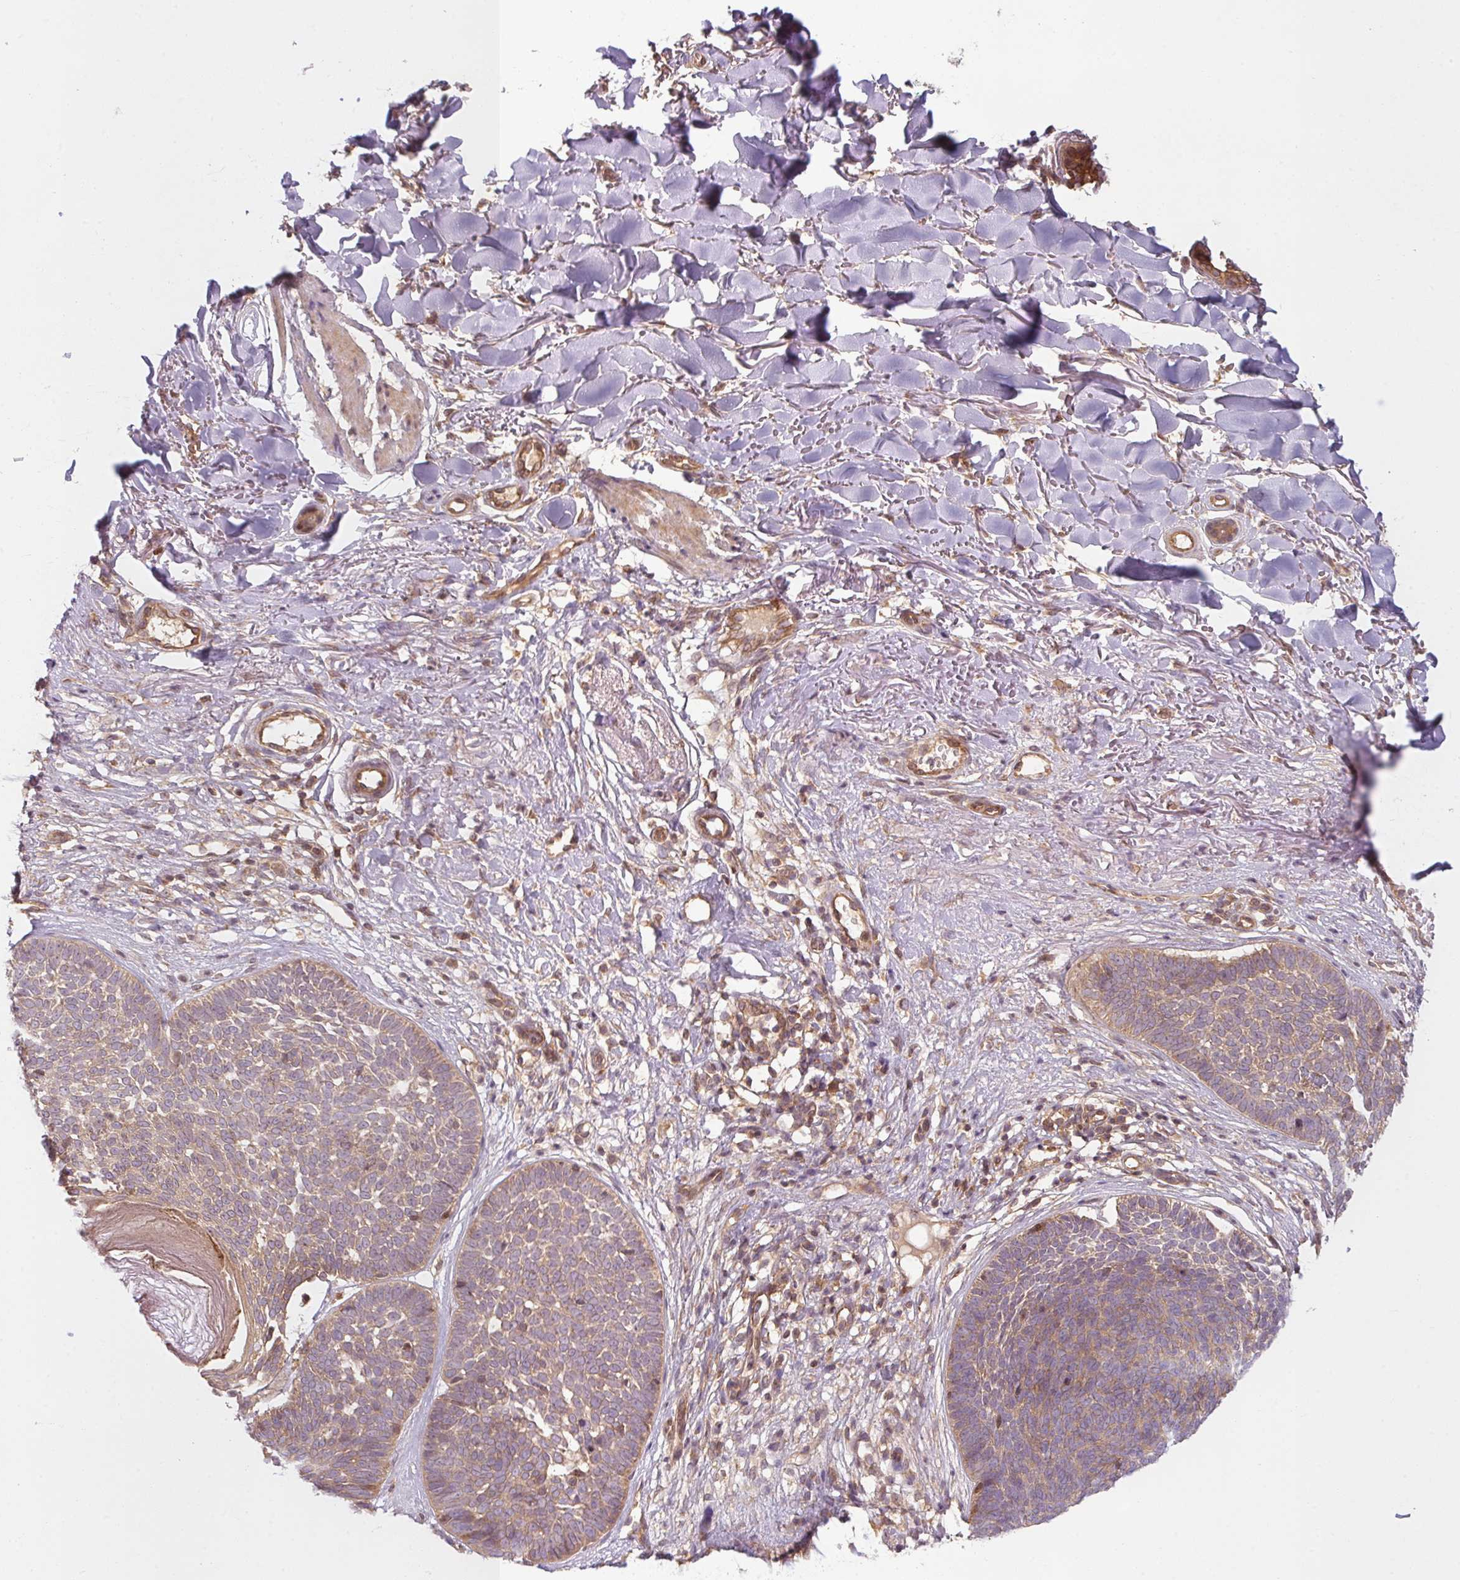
{"staining": {"intensity": "moderate", "quantity": "25%-75%", "location": "cytoplasmic/membranous"}, "tissue": "skin cancer", "cell_type": "Tumor cells", "image_type": "cancer", "snomed": [{"axis": "morphology", "description": "Basal cell carcinoma"}, {"axis": "topography", "description": "Skin"}, {"axis": "topography", "description": "Skin of neck"}, {"axis": "topography", "description": "Skin of shoulder"}, {"axis": "topography", "description": "Skin of back"}], "caption": "There is medium levels of moderate cytoplasmic/membranous positivity in tumor cells of skin cancer, as demonstrated by immunohistochemical staining (brown color).", "gene": "RNF31", "patient": {"sex": "male", "age": 80}}